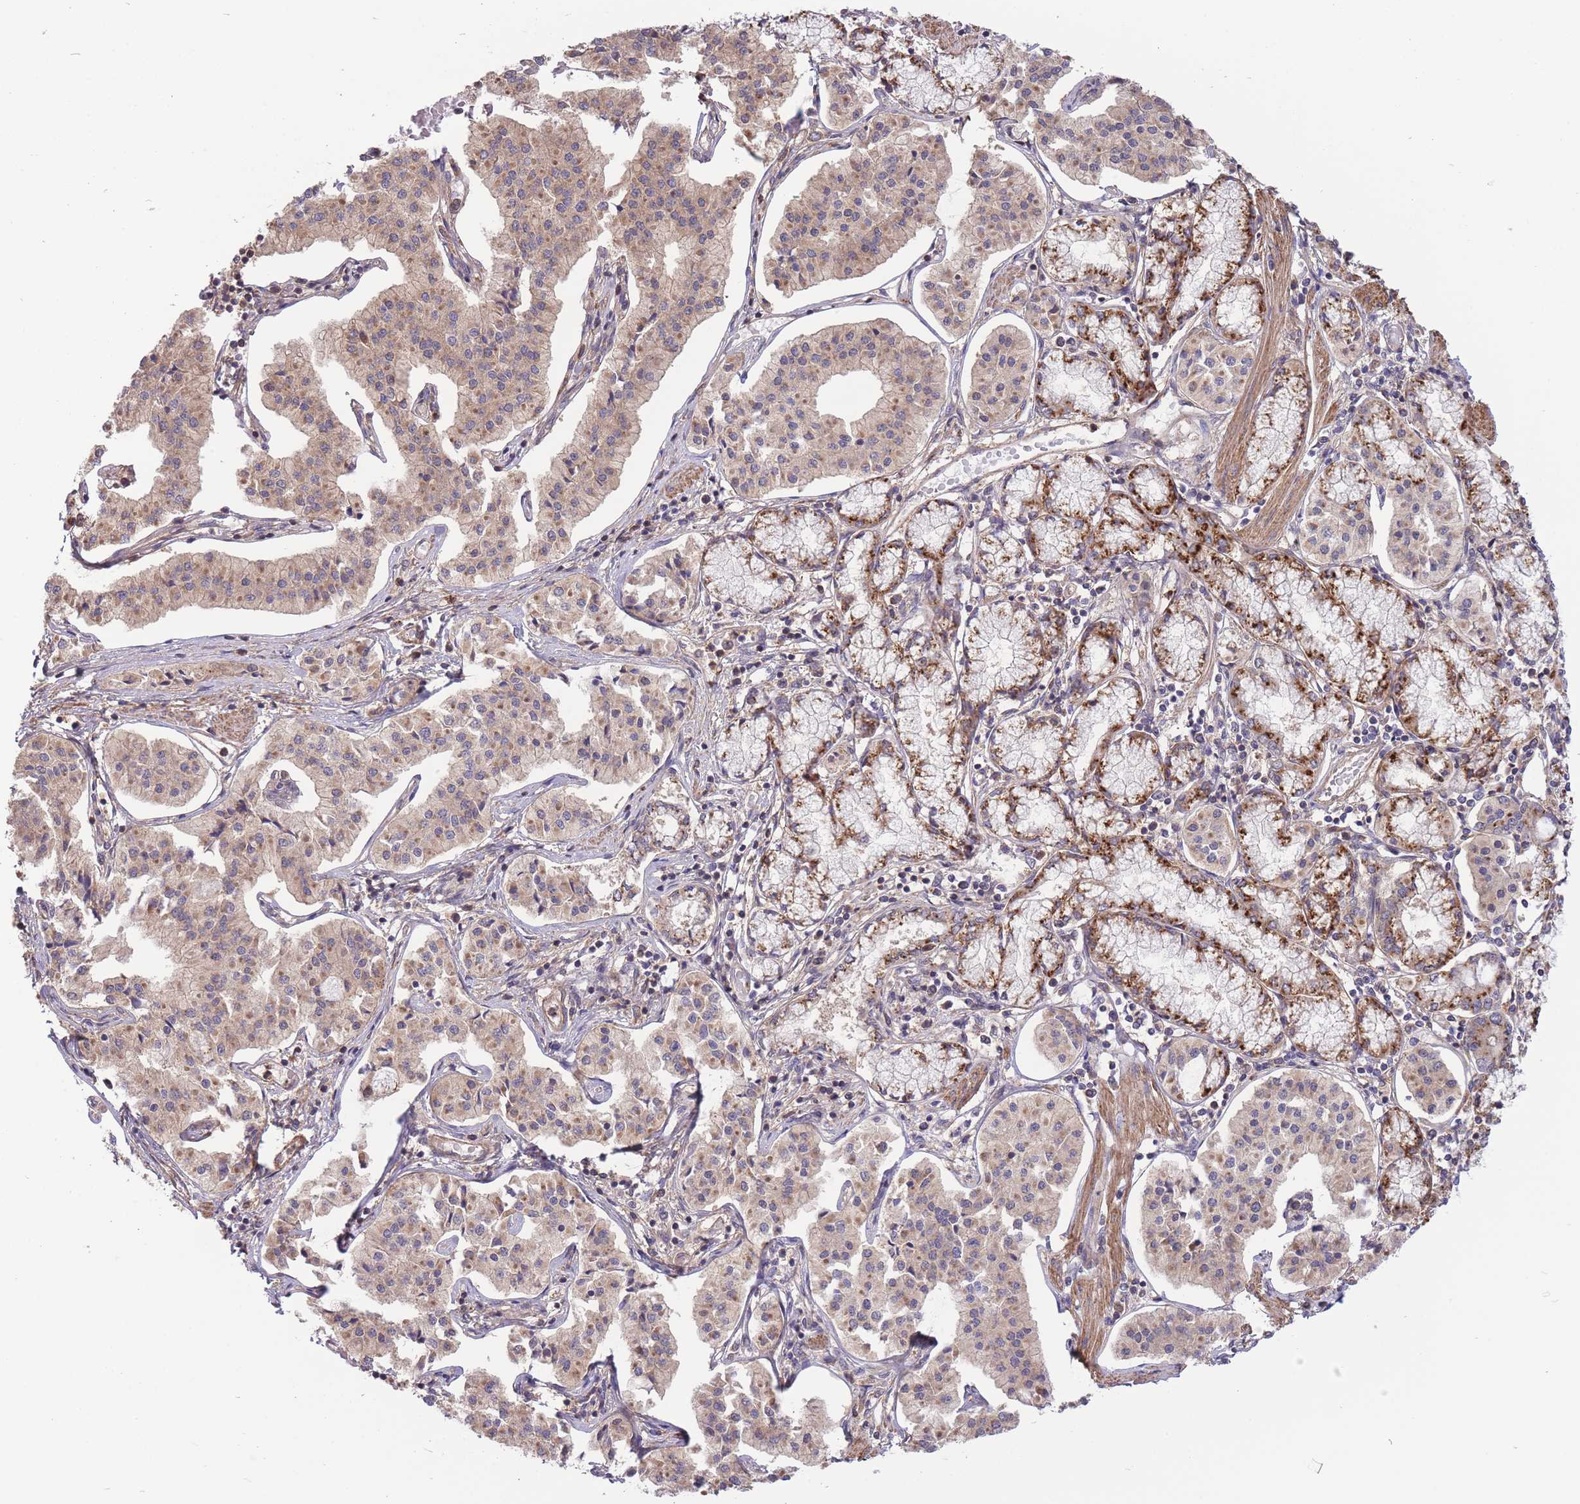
{"staining": {"intensity": "weak", "quantity": ">75%", "location": "cytoplasmic/membranous"}, "tissue": "pancreatic cancer", "cell_type": "Tumor cells", "image_type": "cancer", "snomed": [{"axis": "morphology", "description": "Adenocarcinoma, NOS"}, {"axis": "topography", "description": "Pancreas"}], "caption": "About >75% of tumor cells in pancreatic adenocarcinoma demonstrate weak cytoplasmic/membranous protein staining as visualized by brown immunohistochemical staining.", "gene": "ZNF304", "patient": {"sex": "female", "age": 50}}